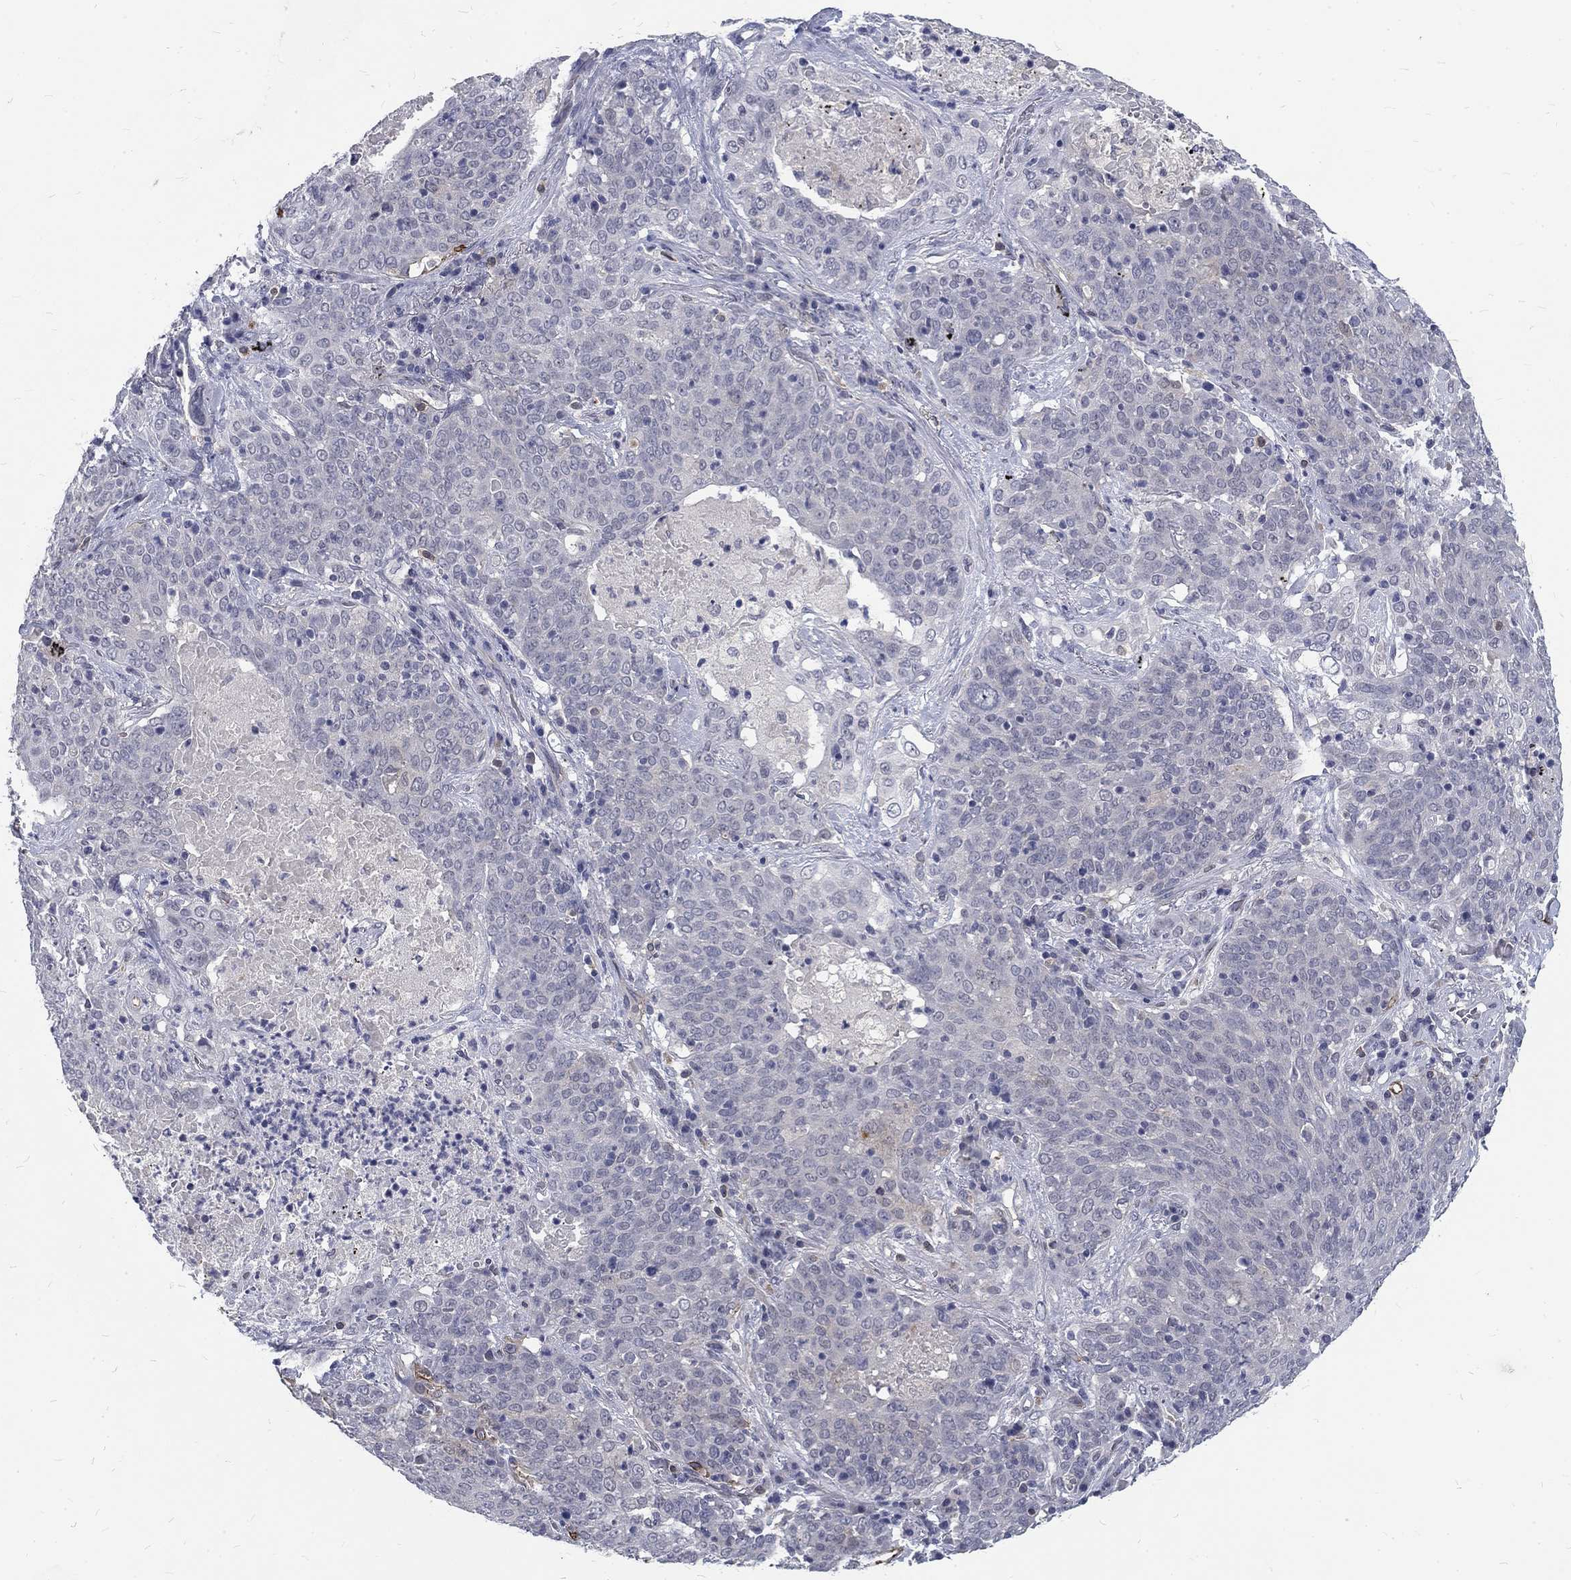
{"staining": {"intensity": "moderate", "quantity": "<25%", "location": "cytoplasmic/membranous"}, "tissue": "lung cancer", "cell_type": "Tumor cells", "image_type": "cancer", "snomed": [{"axis": "morphology", "description": "Squamous cell carcinoma, NOS"}, {"axis": "topography", "description": "Lung"}], "caption": "Immunohistochemistry (DAB (3,3'-diaminobenzidine)) staining of human lung cancer demonstrates moderate cytoplasmic/membranous protein positivity in about <25% of tumor cells.", "gene": "PHKA1", "patient": {"sex": "male", "age": 82}}